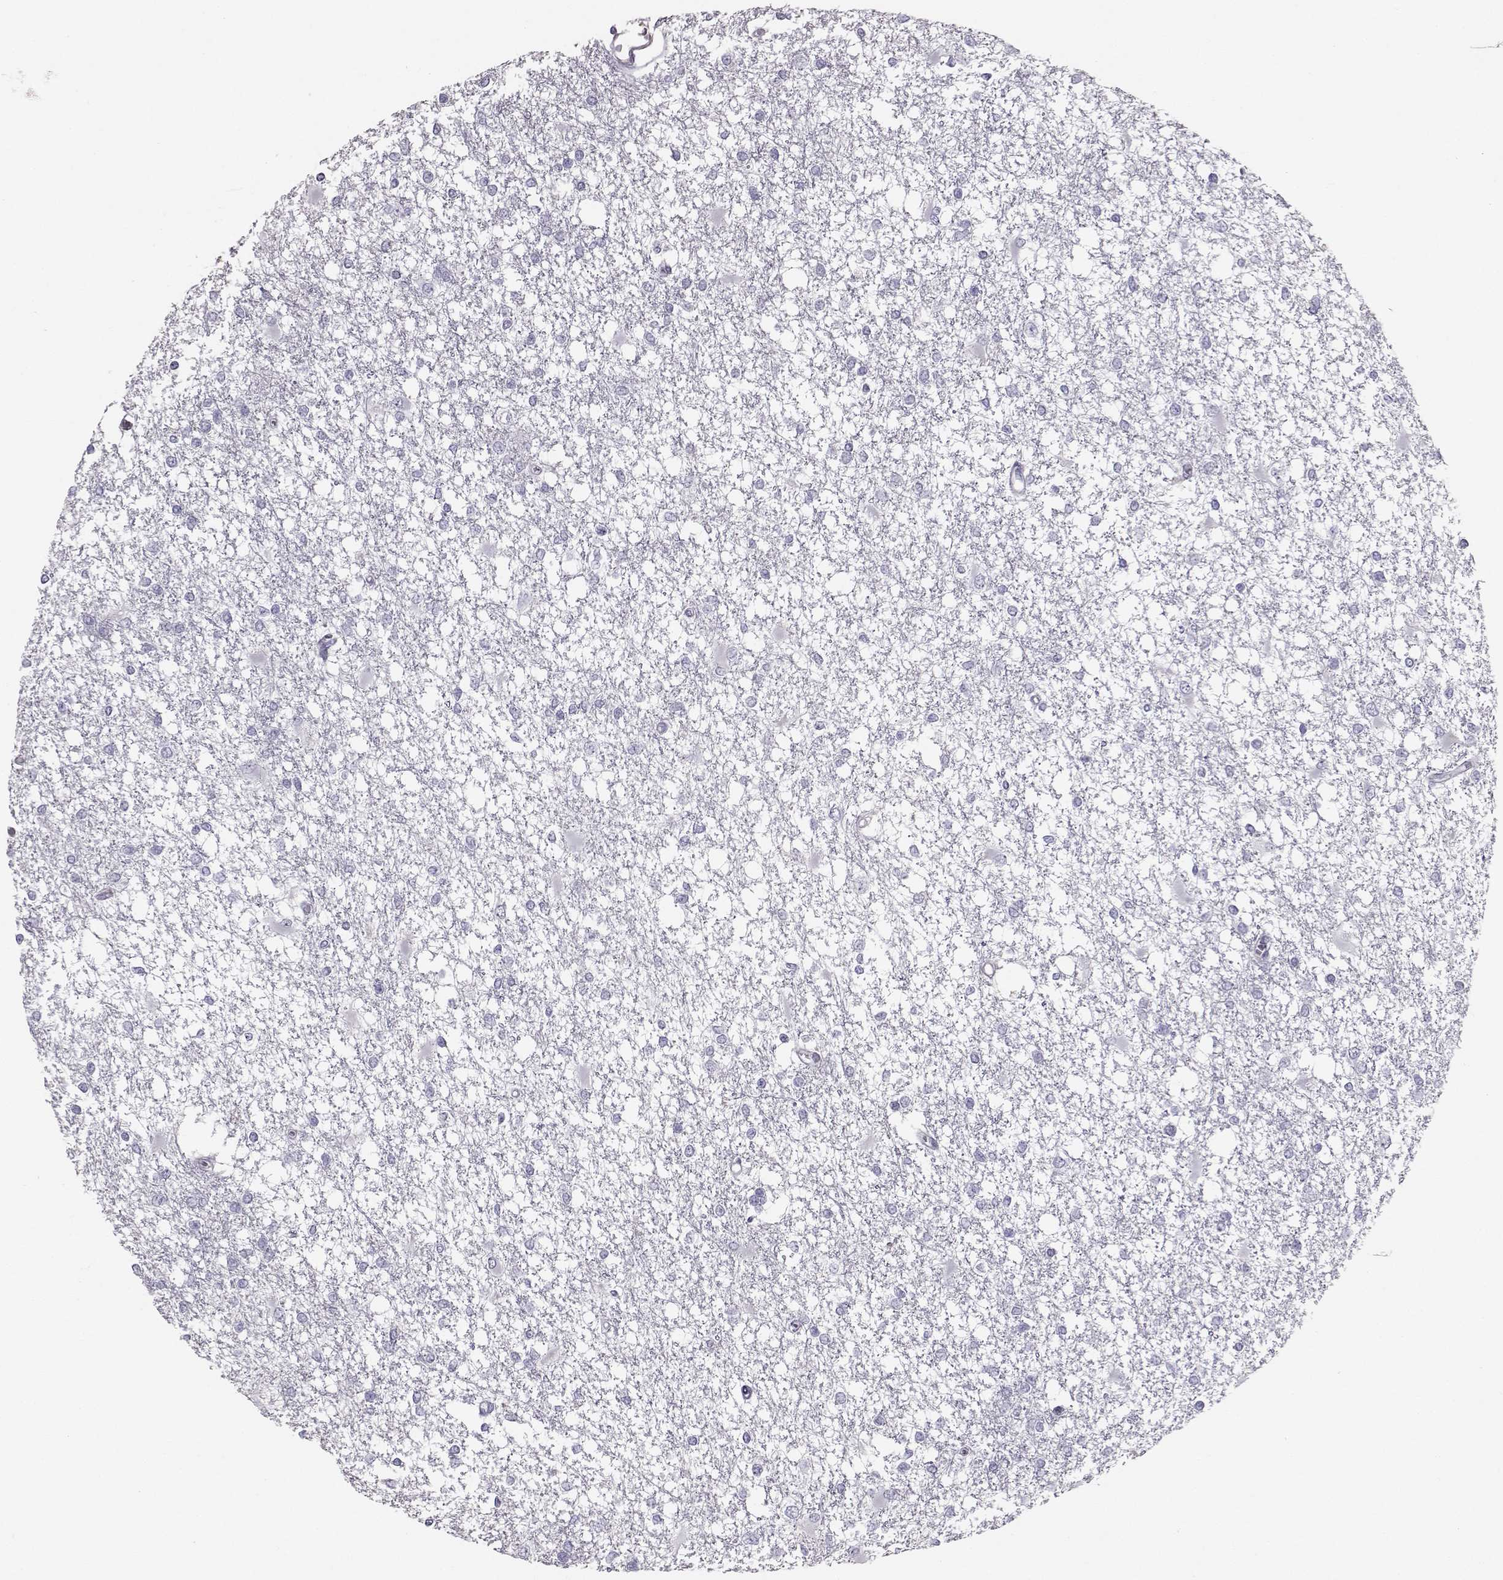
{"staining": {"intensity": "negative", "quantity": "none", "location": "none"}, "tissue": "glioma", "cell_type": "Tumor cells", "image_type": "cancer", "snomed": [{"axis": "morphology", "description": "Glioma, malignant, High grade"}, {"axis": "topography", "description": "Cerebral cortex"}], "caption": "Protein analysis of malignant glioma (high-grade) shows no significant expression in tumor cells. (DAB immunohistochemistry (IHC) with hematoxylin counter stain).", "gene": "GARIN3", "patient": {"sex": "male", "age": 79}}